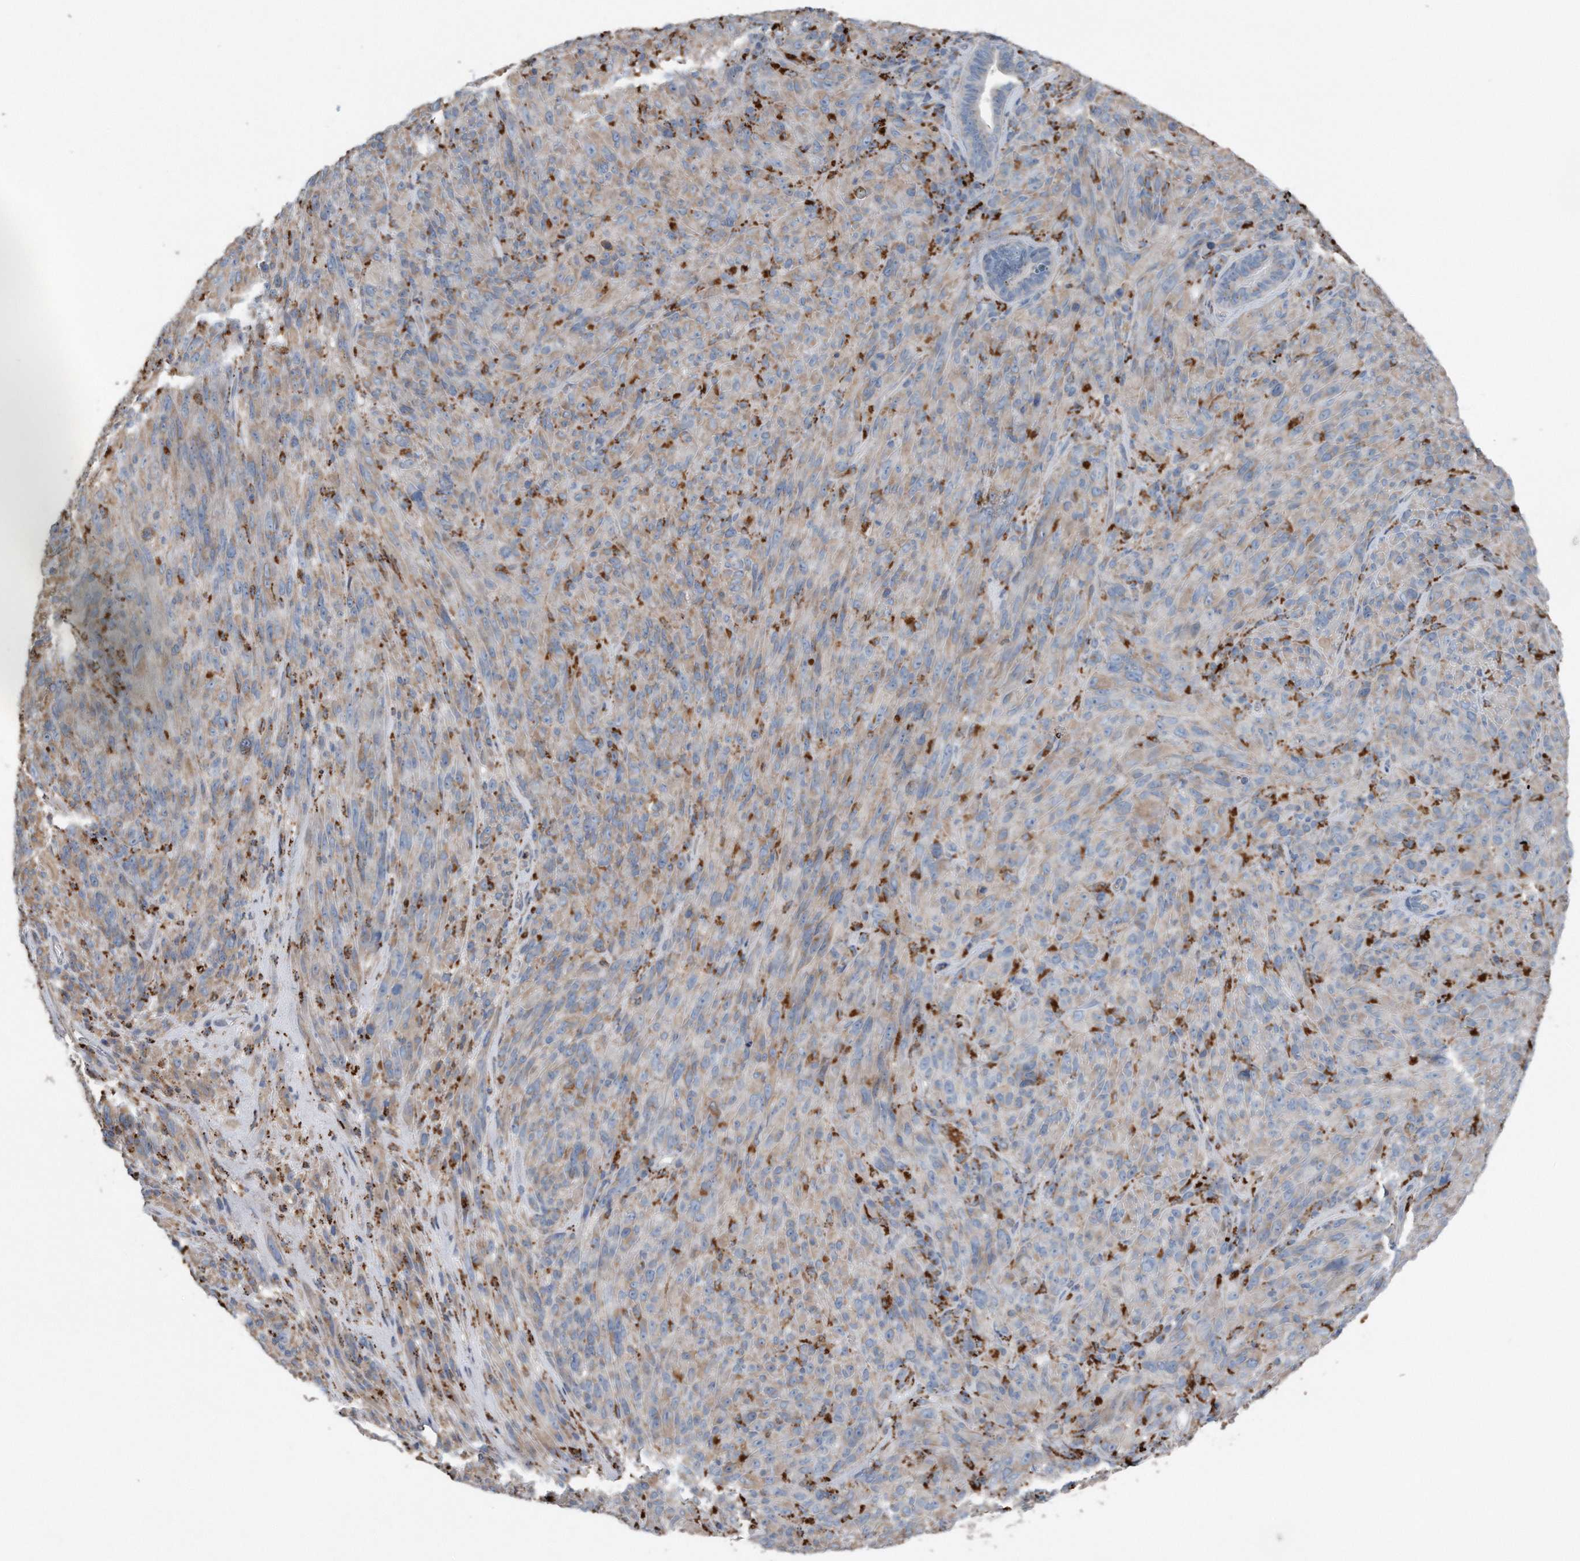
{"staining": {"intensity": "weak", "quantity": "25%-75%", "location": "cytoplasmic/membranous"}, "tissue": "melanoma", "cell_type": "Tumor cells", "image_type": "cancer", "snomed": [{"axis": "morphology", "description": "Malignant melanoma, NOS"}, {"axis": "topography", "description": "Skin of head"}], "caption": "Immunohistochemical staining of melanoma exhibits low levels of weak cytoplasmic/membranous expression in approximately 25%-75% of tumor cells. (IHC, brightfield microscopy, high magnification).", "gene": "ZNF772", "patient": {"sex": "male", "age": 96}}